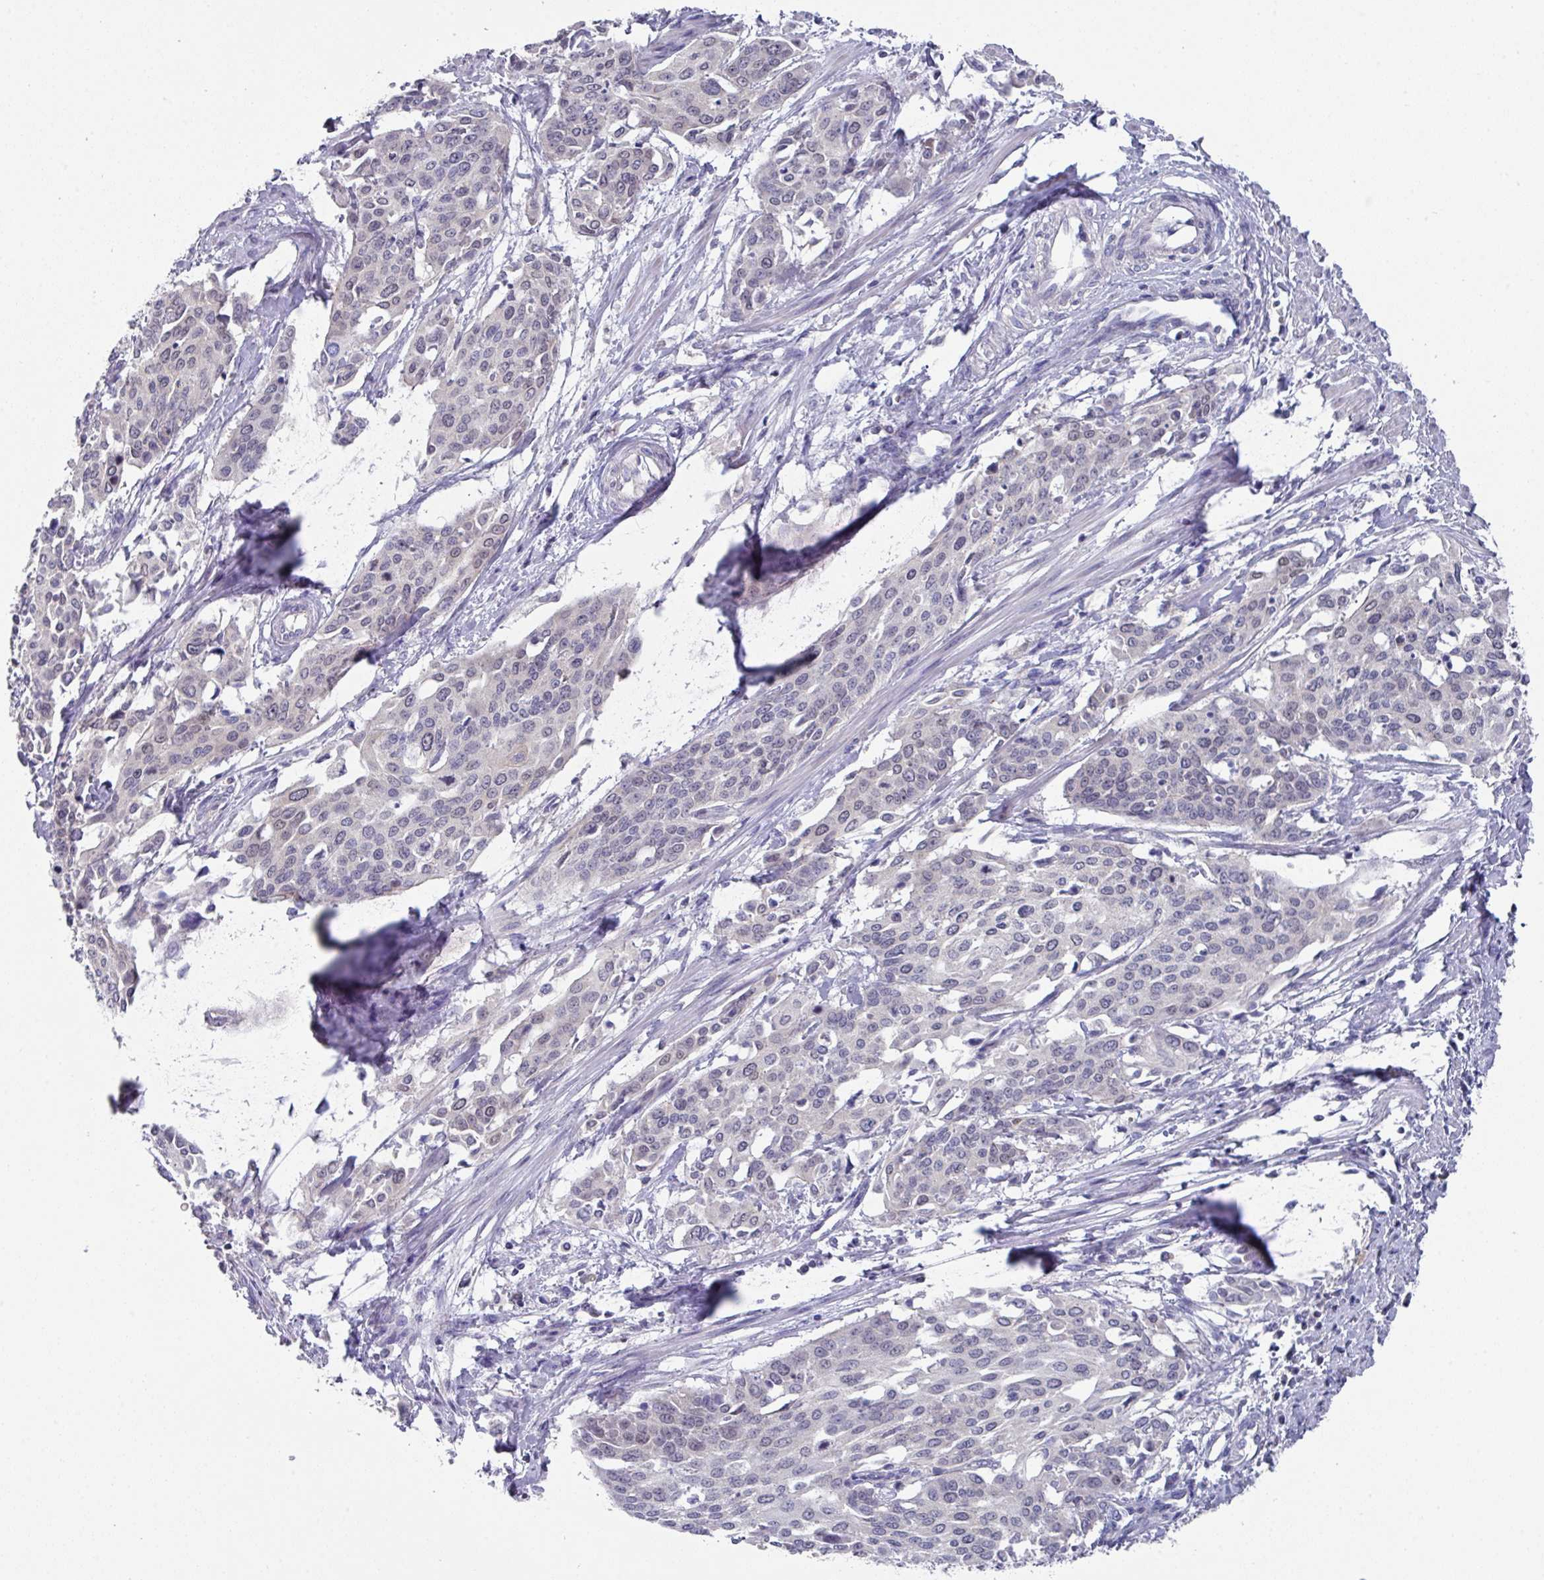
{"staining": {"intensity": "negative", "quantity": "none", "location": "none"}, "tissue": "cervical cancer", "cell_type": "Tumor cells", "image_type": "cancer", "snomed": [{"axis": "morphology", "description": "Squamous cell carcinoma, NOS"}, {"axis": "topography", "description": "Cervix"}], "caption": "There is no significant expression in tumor cells of cervical cancer (squamous cell carcinoma). (DAB immunohistochemistry (IHC) visualized using brightfield microscopy, high magnification).", "gene": "DCAF12L2", "patient": {"sex": "female", "age": 44}}